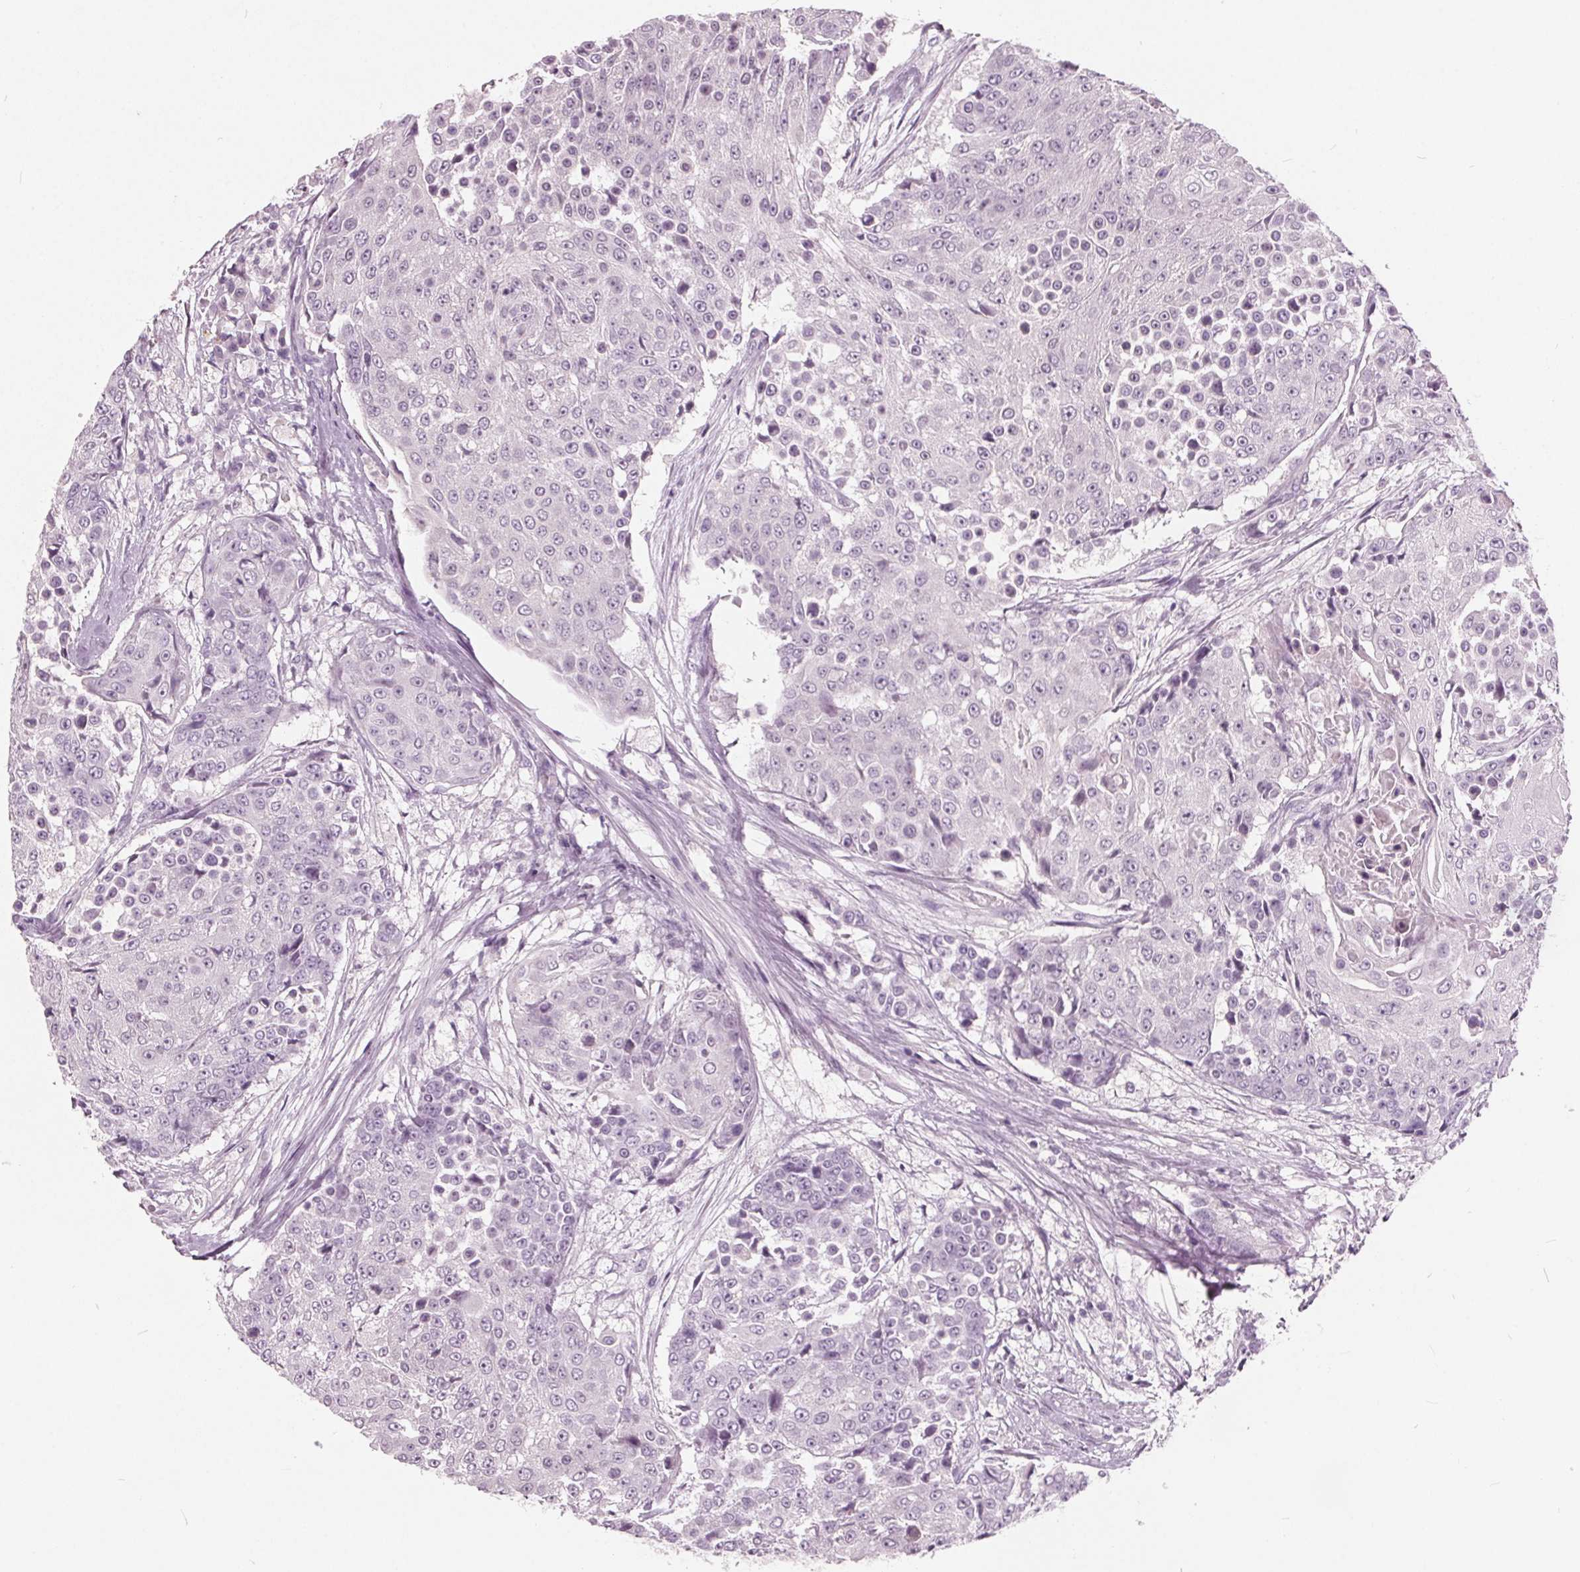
{"staining": {"intensity": "negative", "quantity": "none", "location": "none"}, "tissue": "urothelial cancer", "cell_type": "Tumor cells", "image_type": "cancer", "snomed": [{"axis": "morphology", "description": "Urothelial carcinoma, High grade"}, {"axis": "topography", "description": "Urinary bladder"}], "caption": "Immunohistochemical staining of human urothelial cancer demonstrates no significant expression in tumor cells. (Brightfield microscopy of DAB (3,3'-diaminobenzidine) IHC at high magnification).", "gene": "TKFC", "patient": {"sex": "female", "age": 63}}